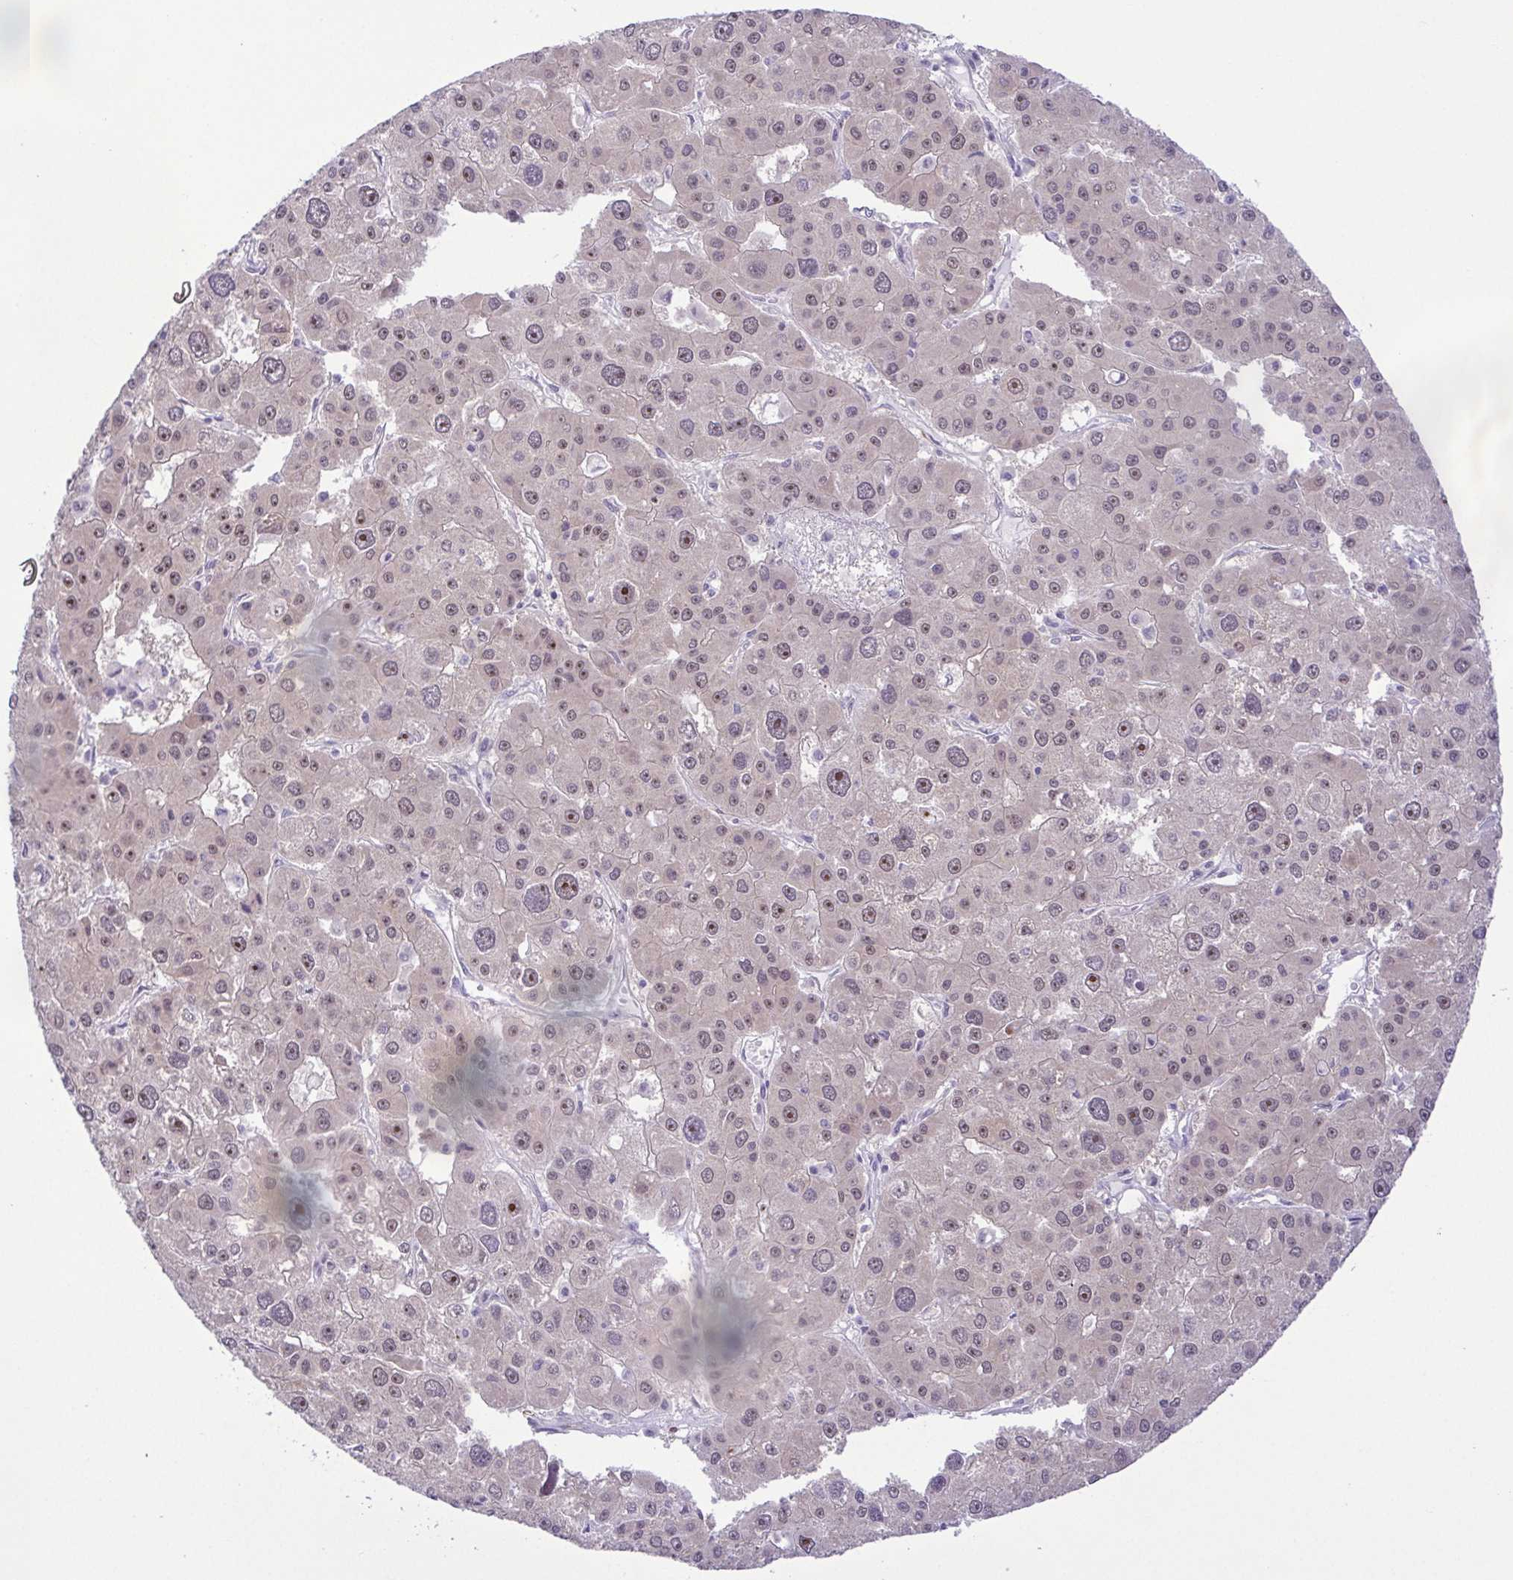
{"staining": {"intensity": "weak", "quantity": "25%-75%", "location": "nuclear"}, "tissue": "liver cancer", "cell_type": "Tumor cells", "image_type": "cancer", "snomed": [{"axis": "morphology", "description": "Carcinoma, Hepatocellular, NOS"}, {"axis": "topography", "description": "Liver"}], "caption": "IHC micrograph of hepatocellular carcinoma (liver) stained for a protein (brown), which shows low levels of weak nuclear positivity in approximately 25%-75% of tumor cells.", "gene": "RSL24D1", "patient": {"sex": "male", "age": 73}}